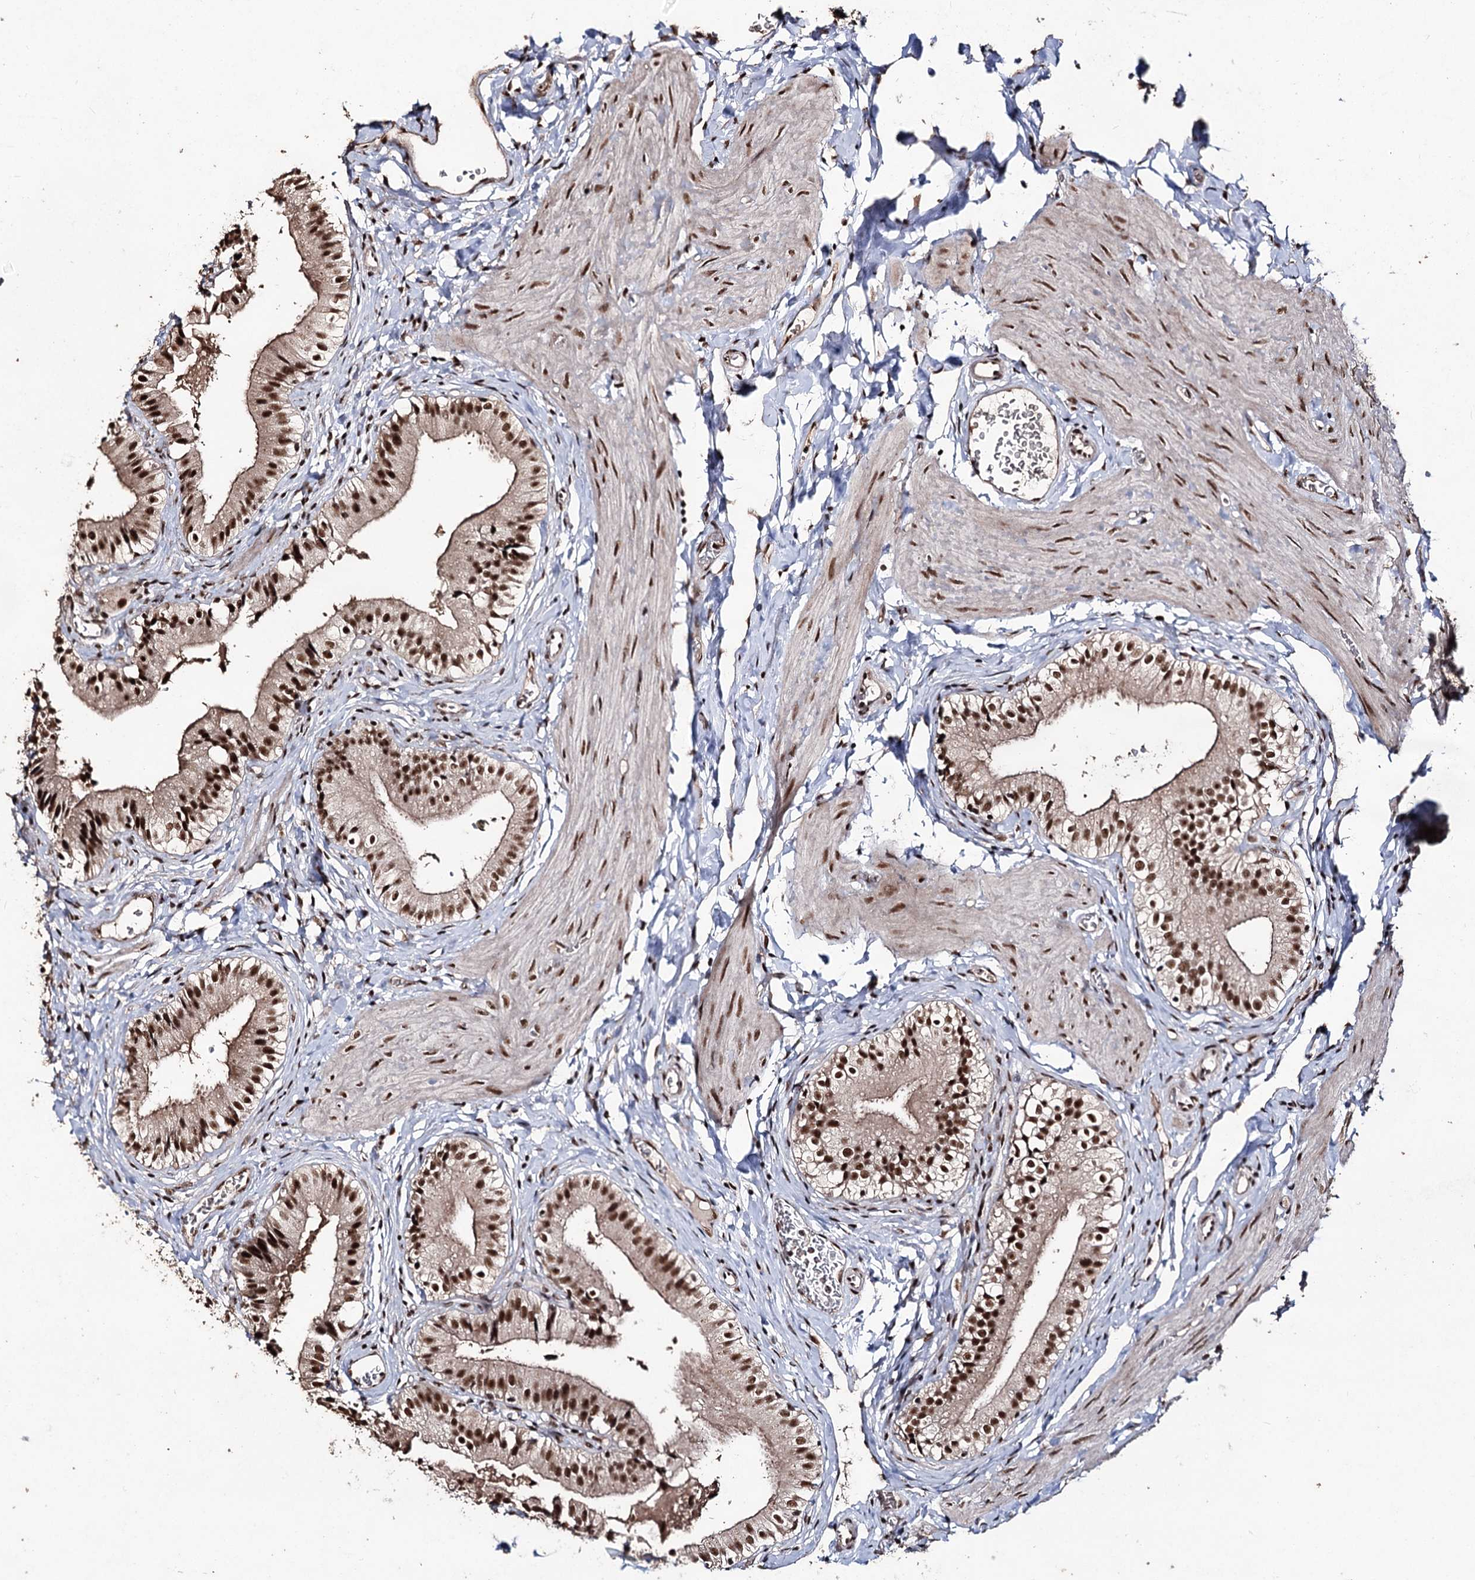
{"staining": {"intensity": "strong", "quantity": ">75%", "location": "nuclear"}, "tissue": "gallbladder", "cell_type": "Glandular cells", "image_type": "normal", "snomed": [{"axis": "morphology", "description": "Normal tissue, NOS"}, {"axis": "topography", "description": "Gallbladder"}], "caption": "Gallbladder stained with a brown dye shows strong nuclear positive expression in about >75% of glandular cells.", "gene": "U2SURP", "patient": {"sex": "female", "age": 47}}